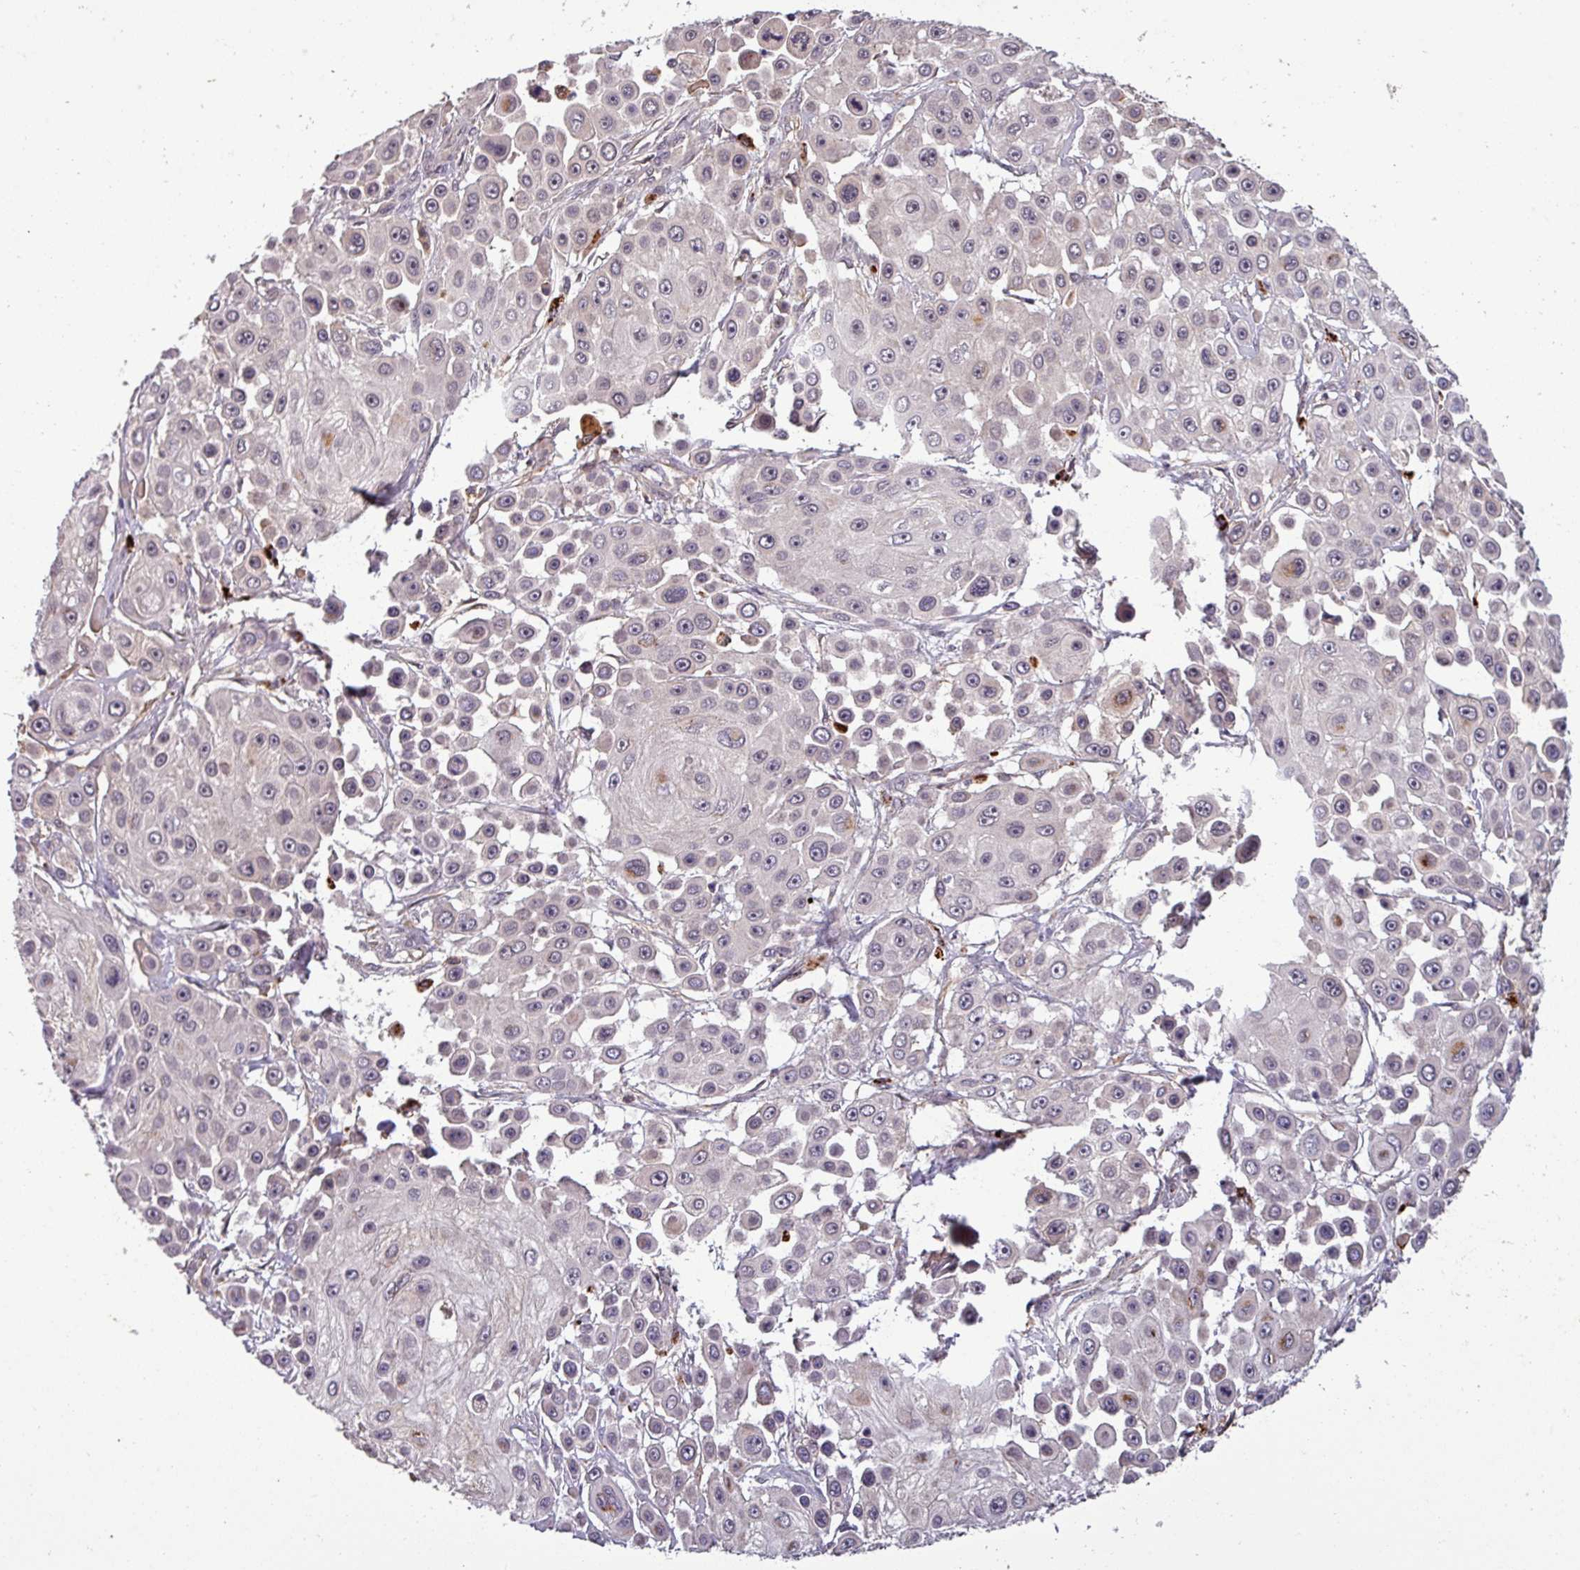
{"staining": {"intensity": "weak", "quantity": "25%-75%", "location": "nuclear"}, "tissue": "skin cancer", "cell_type": "Tumor cells", "image_type": "cancer", "snomed": [{"axis": "morphology", "description": "Squamous cell carcinoma, NOS"}, {"axis": "topography", "description": "Skin"}], "caption": "DAB immunohistochemical staining of human squamous cell carcinoma (skin) reveals weak nuclear protein staining in approximately 25%-75% of tumor cells.", "gene": "PUS1", "patient": {"sex": "male", "age": 67}}